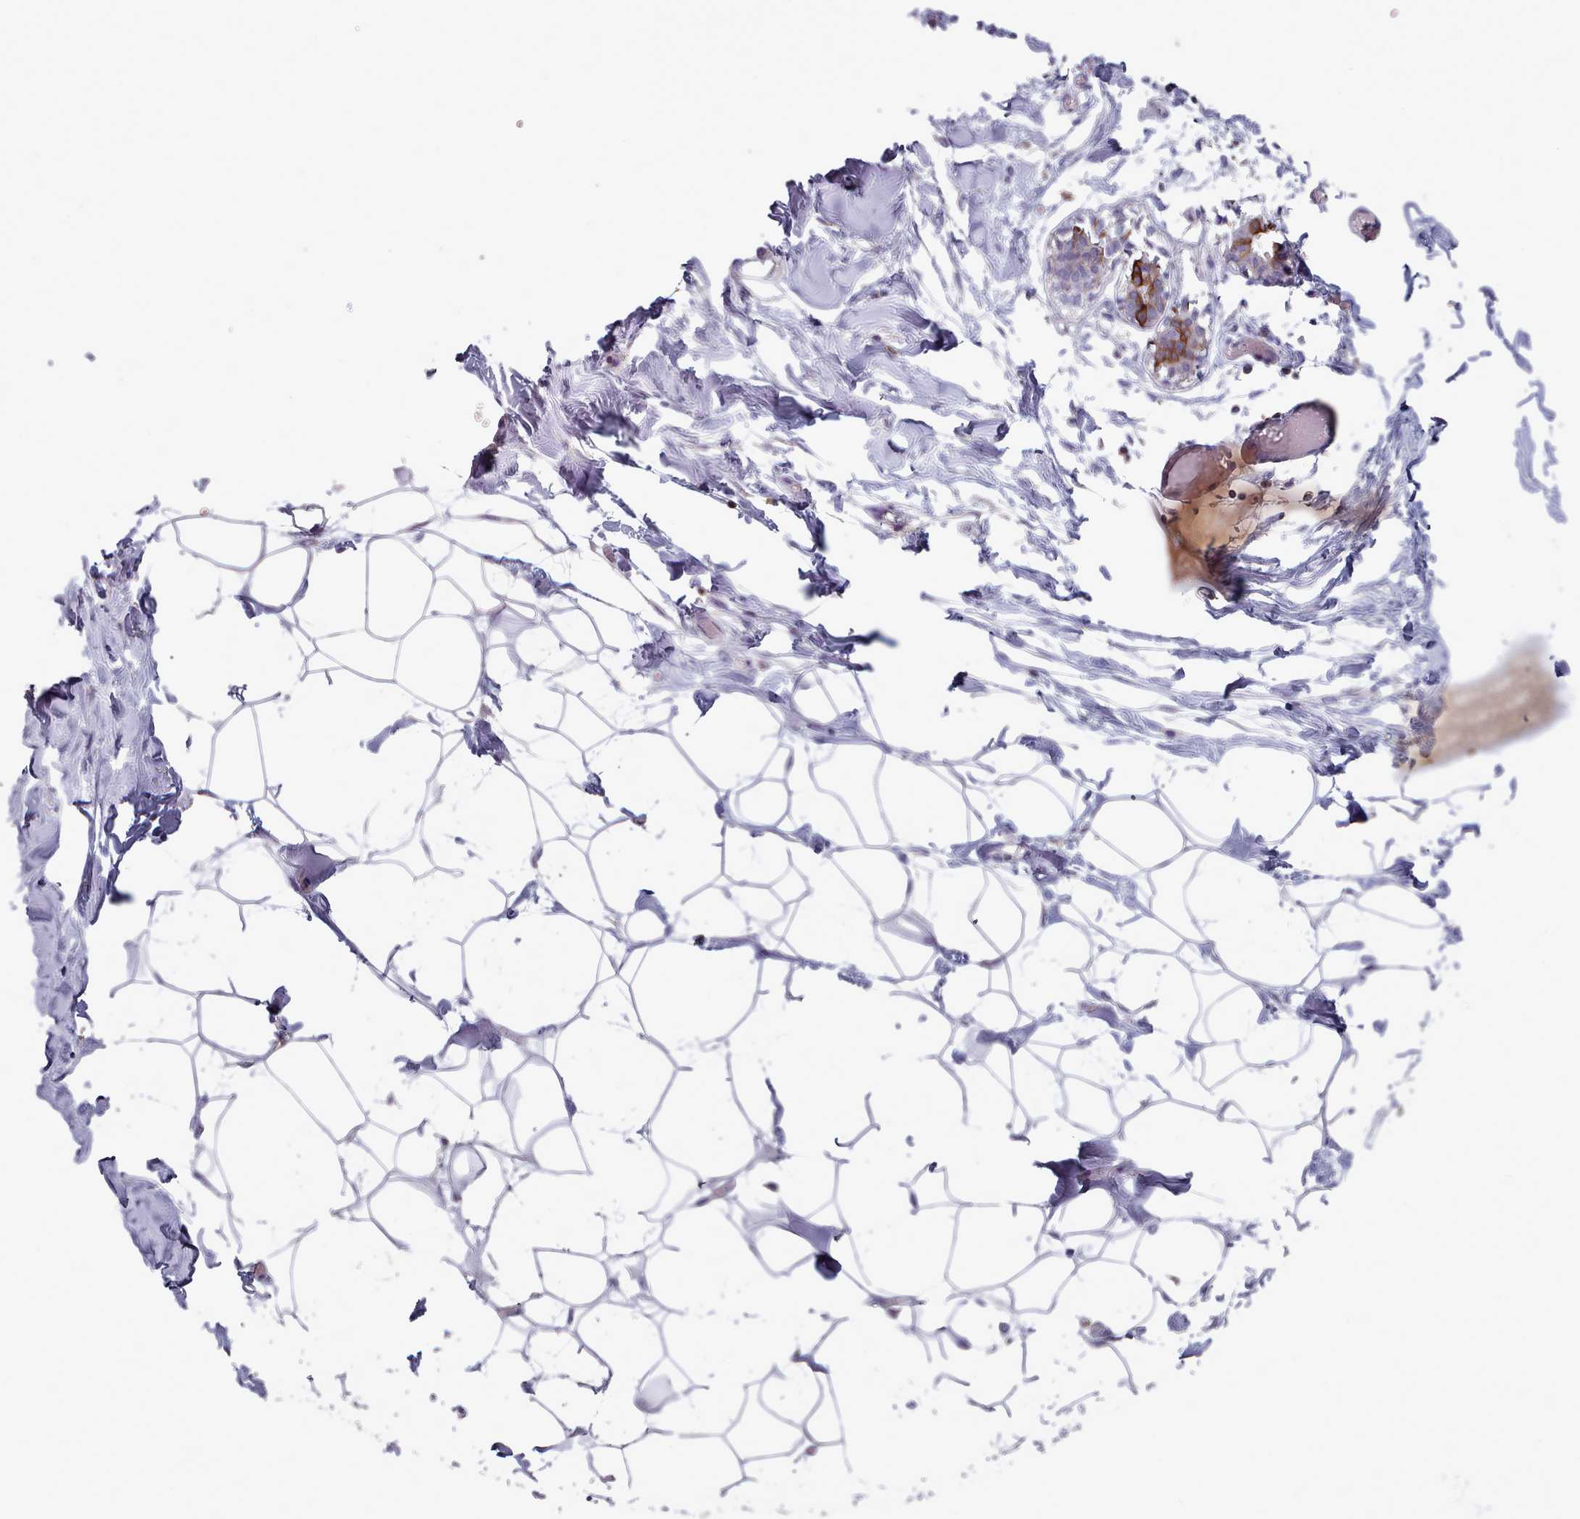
{"staining": {"intensity": "negative", "quantity": "none", "location": "none"}, "tissue": "breast", "cell_type": "Adipocytes", "image_type": "normal", "snomed": [{"axis": "morphology", "description": "Normal tissue, NOS"}, {"axis": "topography", "description": "Breast"}], "caption": "High power microscopy photomicrograph of an immunohistochemistry (IHC) histopathology image of benign breast, revealing no significant staining in adipocytes. (DAB immunohistochemistry, high magnification).", "gene": "RAC1", "patient": {"sex": "female", "age": 27}}